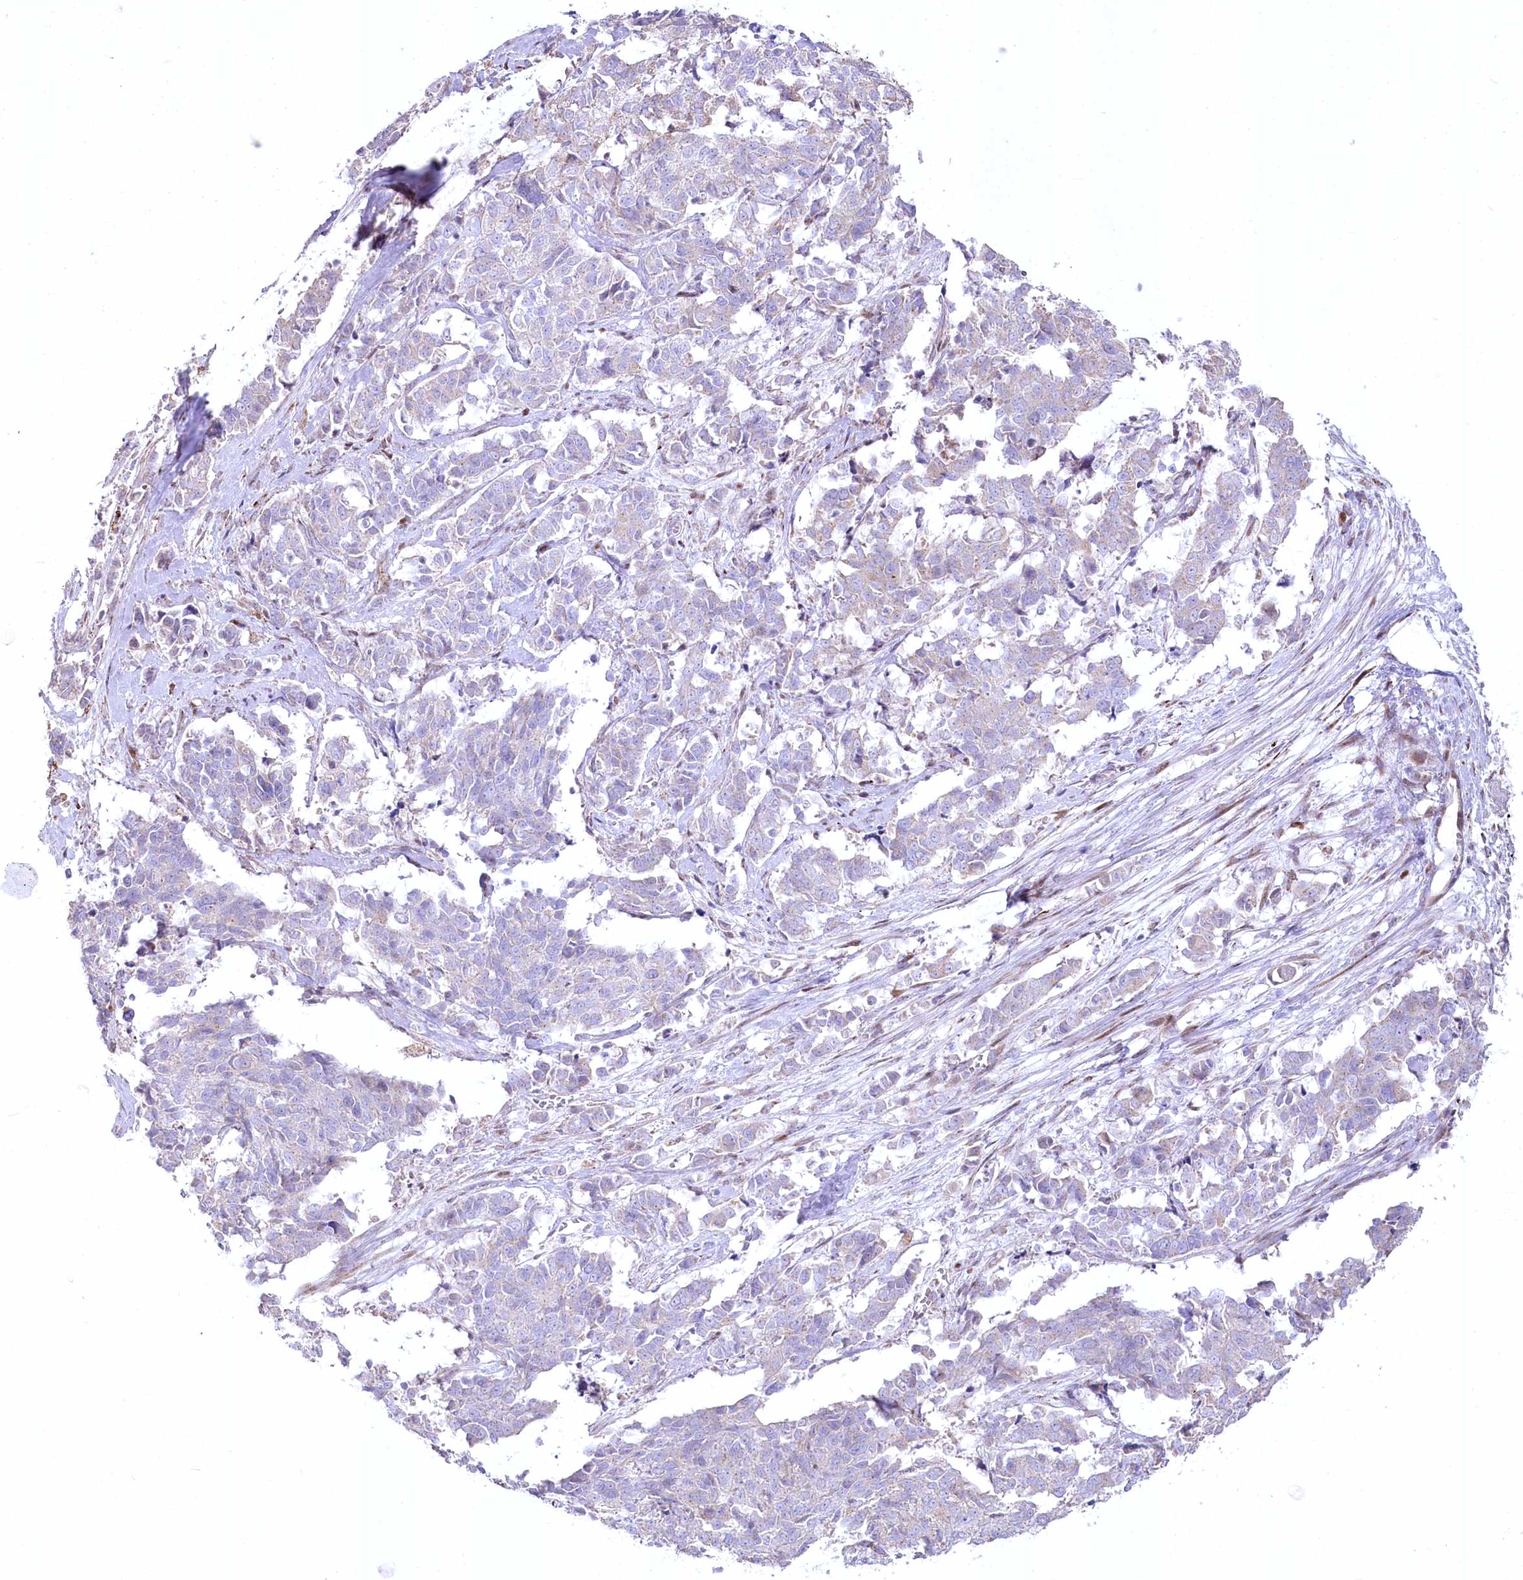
{"staining": {"intensity": "negative", "quantity": "none", "location": "none"}, "tissue": "cervical cancer", "cell_type": "Tumor cells", "image_type": "cancer", "snomed": [{"axis": "morphology", "description": "Normal tissue, NOS"}, {"axis": "morphology", "description": "Squamous cell carcinoma, NOS"}, {"axis": "topography", "description": "Cervix"}], "caption": "The image exhibits no staining of tumor cells in cervical cancer.", "gene": "CEP164", "patient": {"sex": "female", "age": 35}}